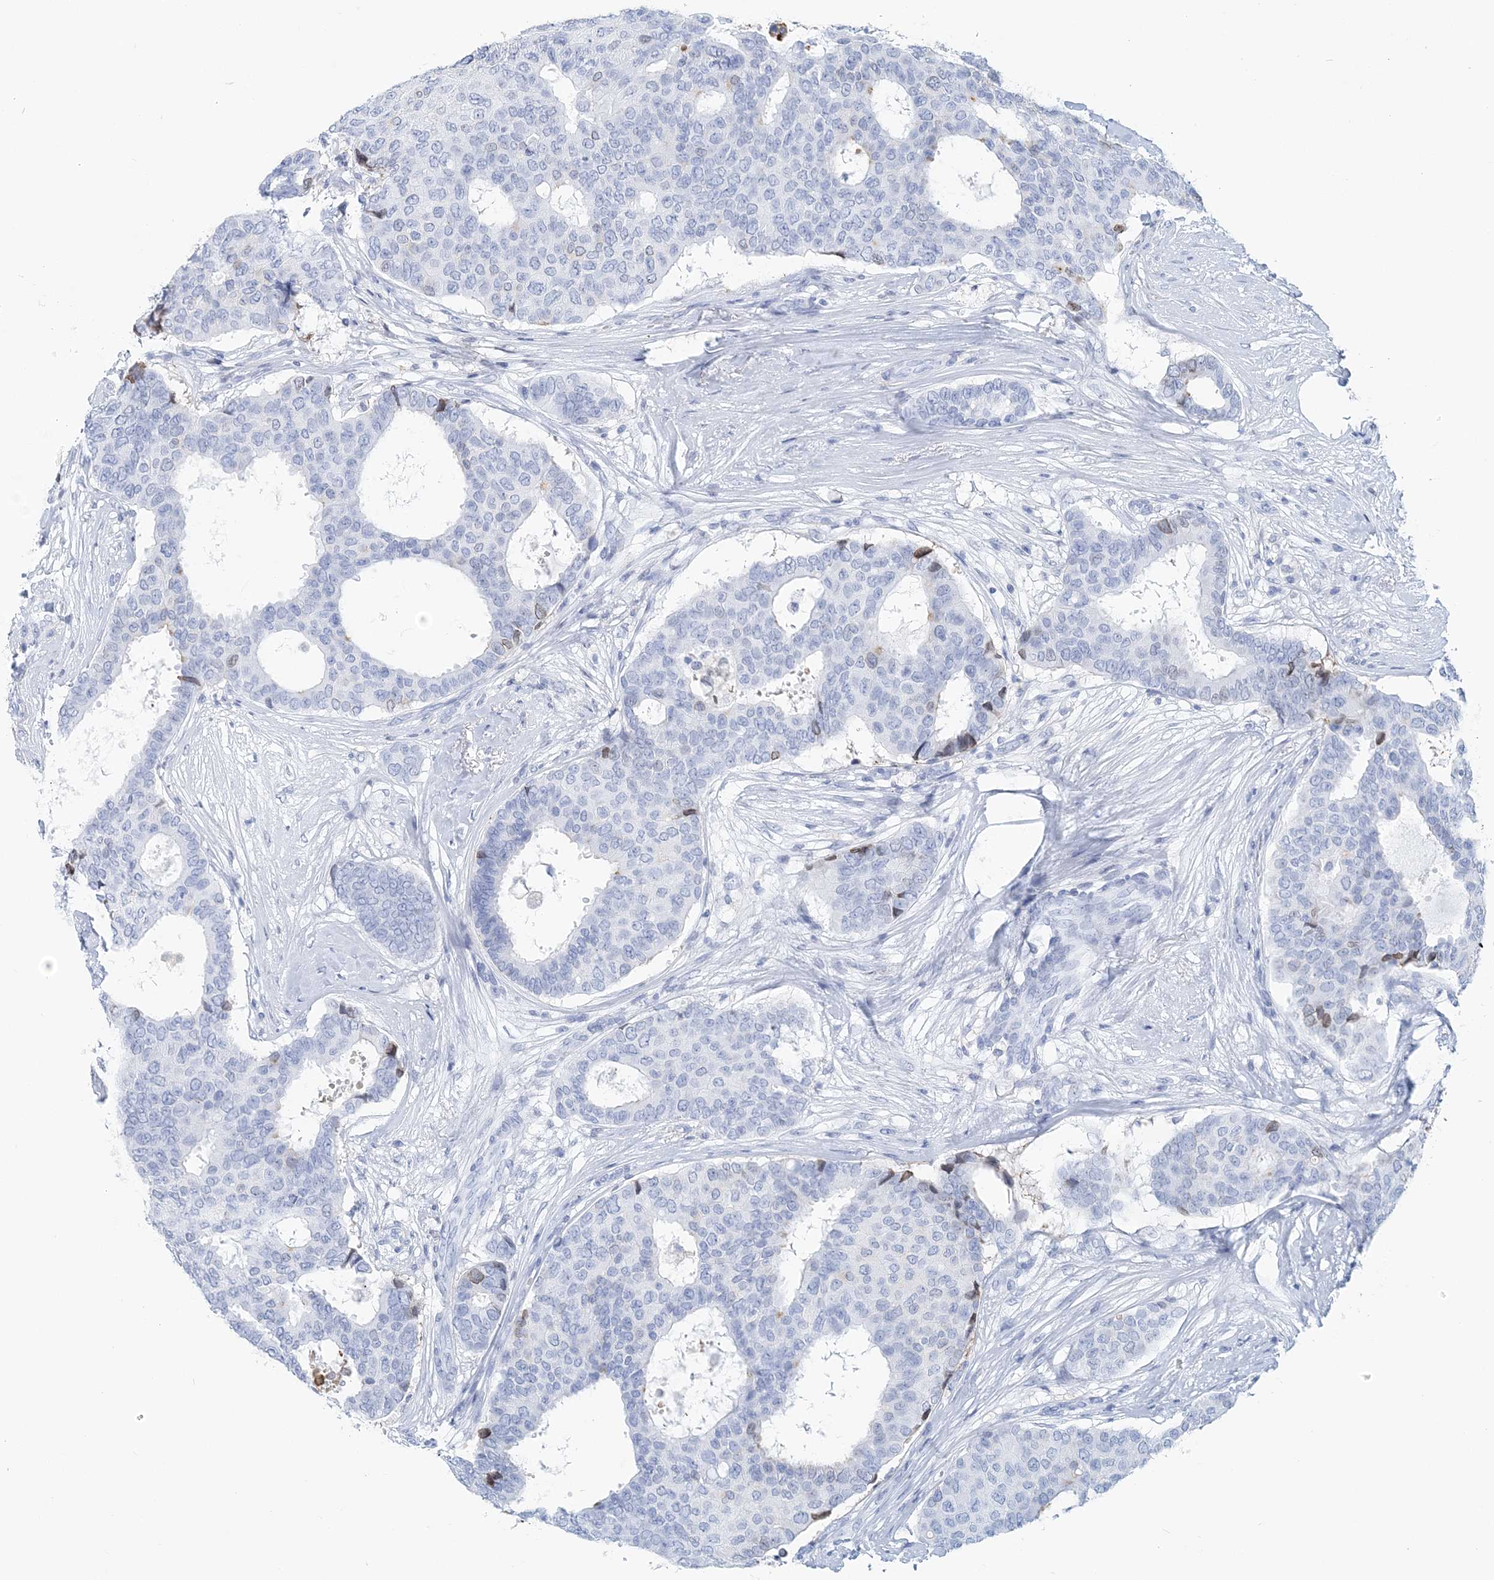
{"staining": {"intensity": "negative", "quantity": "none", "location": "none"}, "tissue": "breast cancer", "cell_type": "Tumor cells", "image_type": "cancer", "snomed": [{"axis": "morphology", "description": "Duct carcinoma"}, {"axis": "topography", "description": "Breast"}], "caption": "IHC photomicrograph of human breast intraductal carcinoma stained for a protein (brown), which reveals no expression in tumor cells. (DAB immunohistochemistry visualized using brightfield microscopy, high magnification).", "gene": "NKX6-1", "patient": {"sex": "female", "age": 75}}